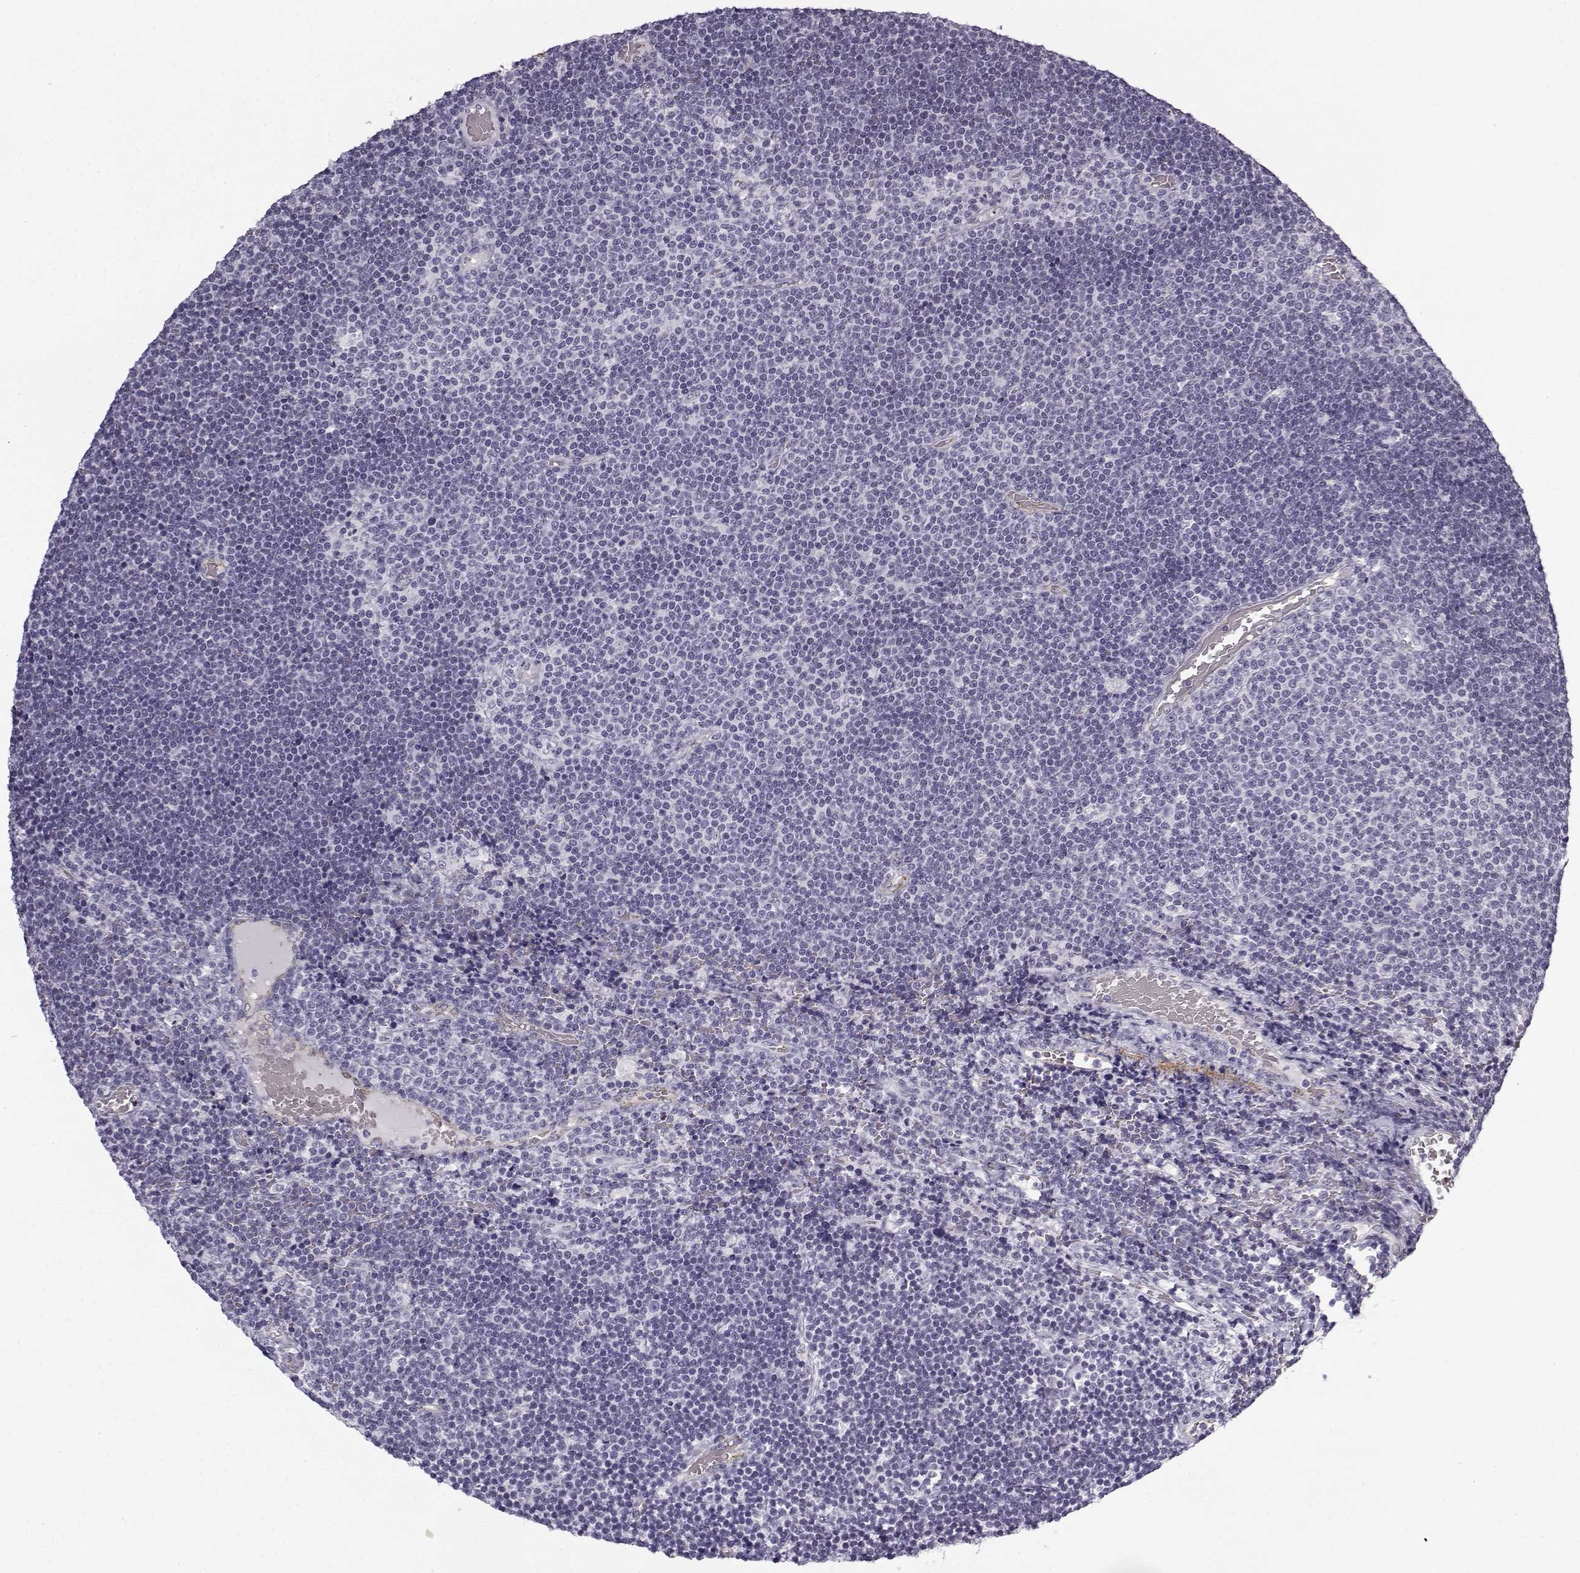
{"staining": {"intensity": "negative", "quantity": "none", "location": "none"}, "tissue": "lymphoma", "cell_type": "Tumor cells", "image_type": "cancer", "snomed": [{"axis": "morphology", "description": "Malignant lymphoma, non-Hodgkin's type, Low grade"}, {"axis": "topography", "description": "Brain"}], "caption": "A histopathology image of human lymphoma is negative for staining in tumor cells.", "gene": "SNCA", "patient": {"sex": "female", "age": 66}}